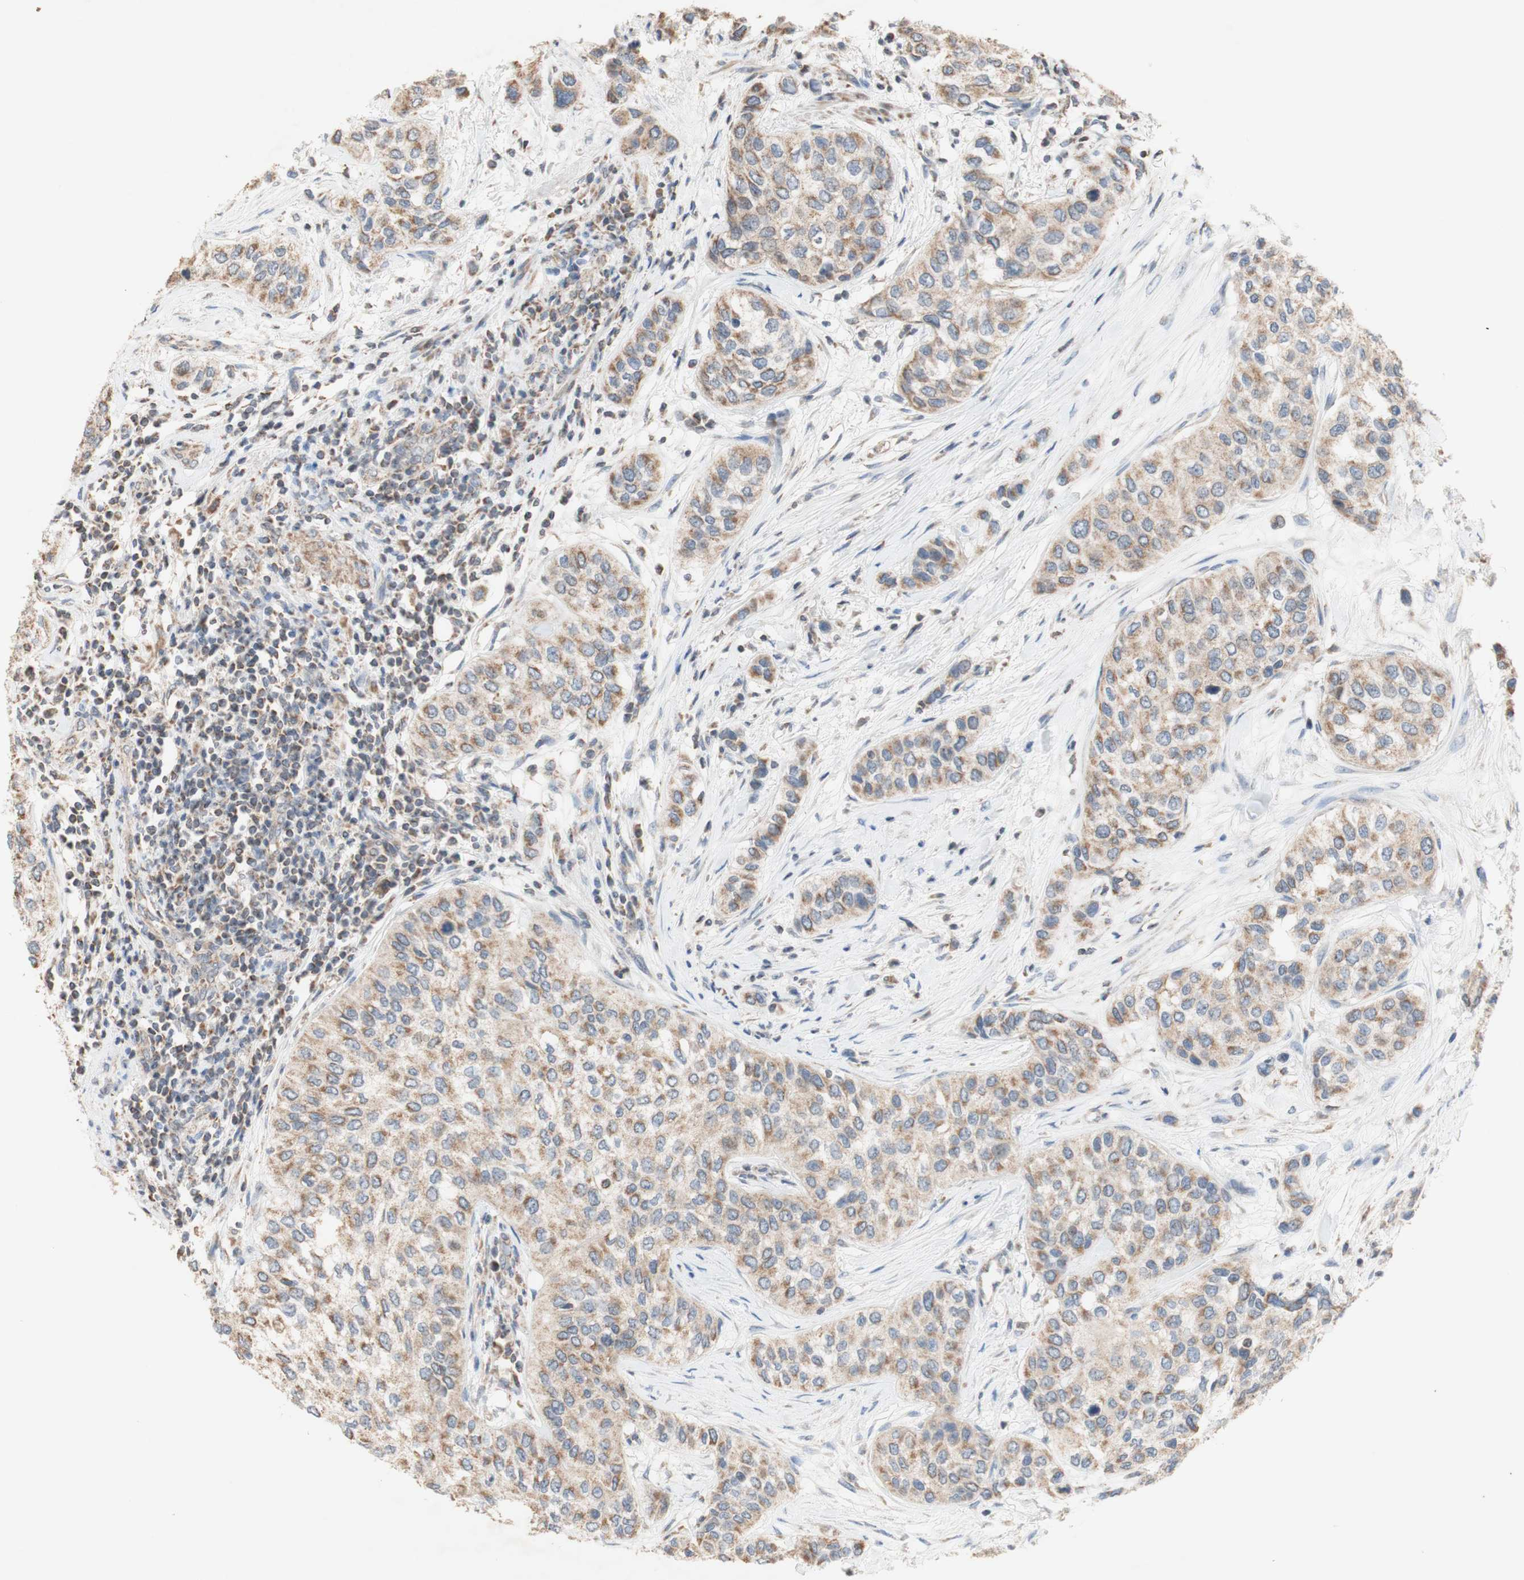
{"staining": {"intensity": "moderate", "quantity": ">75%", "location": "cytoplasmic/membranous"}, "tissue": "urothelial cancer", "cell_type": "Tumor cells", "image_type": "cancer", "snomed": [{"axis": "morphology", "description": "Urothelial carcinoma, High grade"}, {"axis": "topography", "description": "Urinary bladder"}], "caption": "A brown stain shows moderate cytoplasmic/membranous expression of a protein in urothelial cancer tumor cells.", "gene": "PTGIS", "patient": {"sex": "female", "age": 56}}